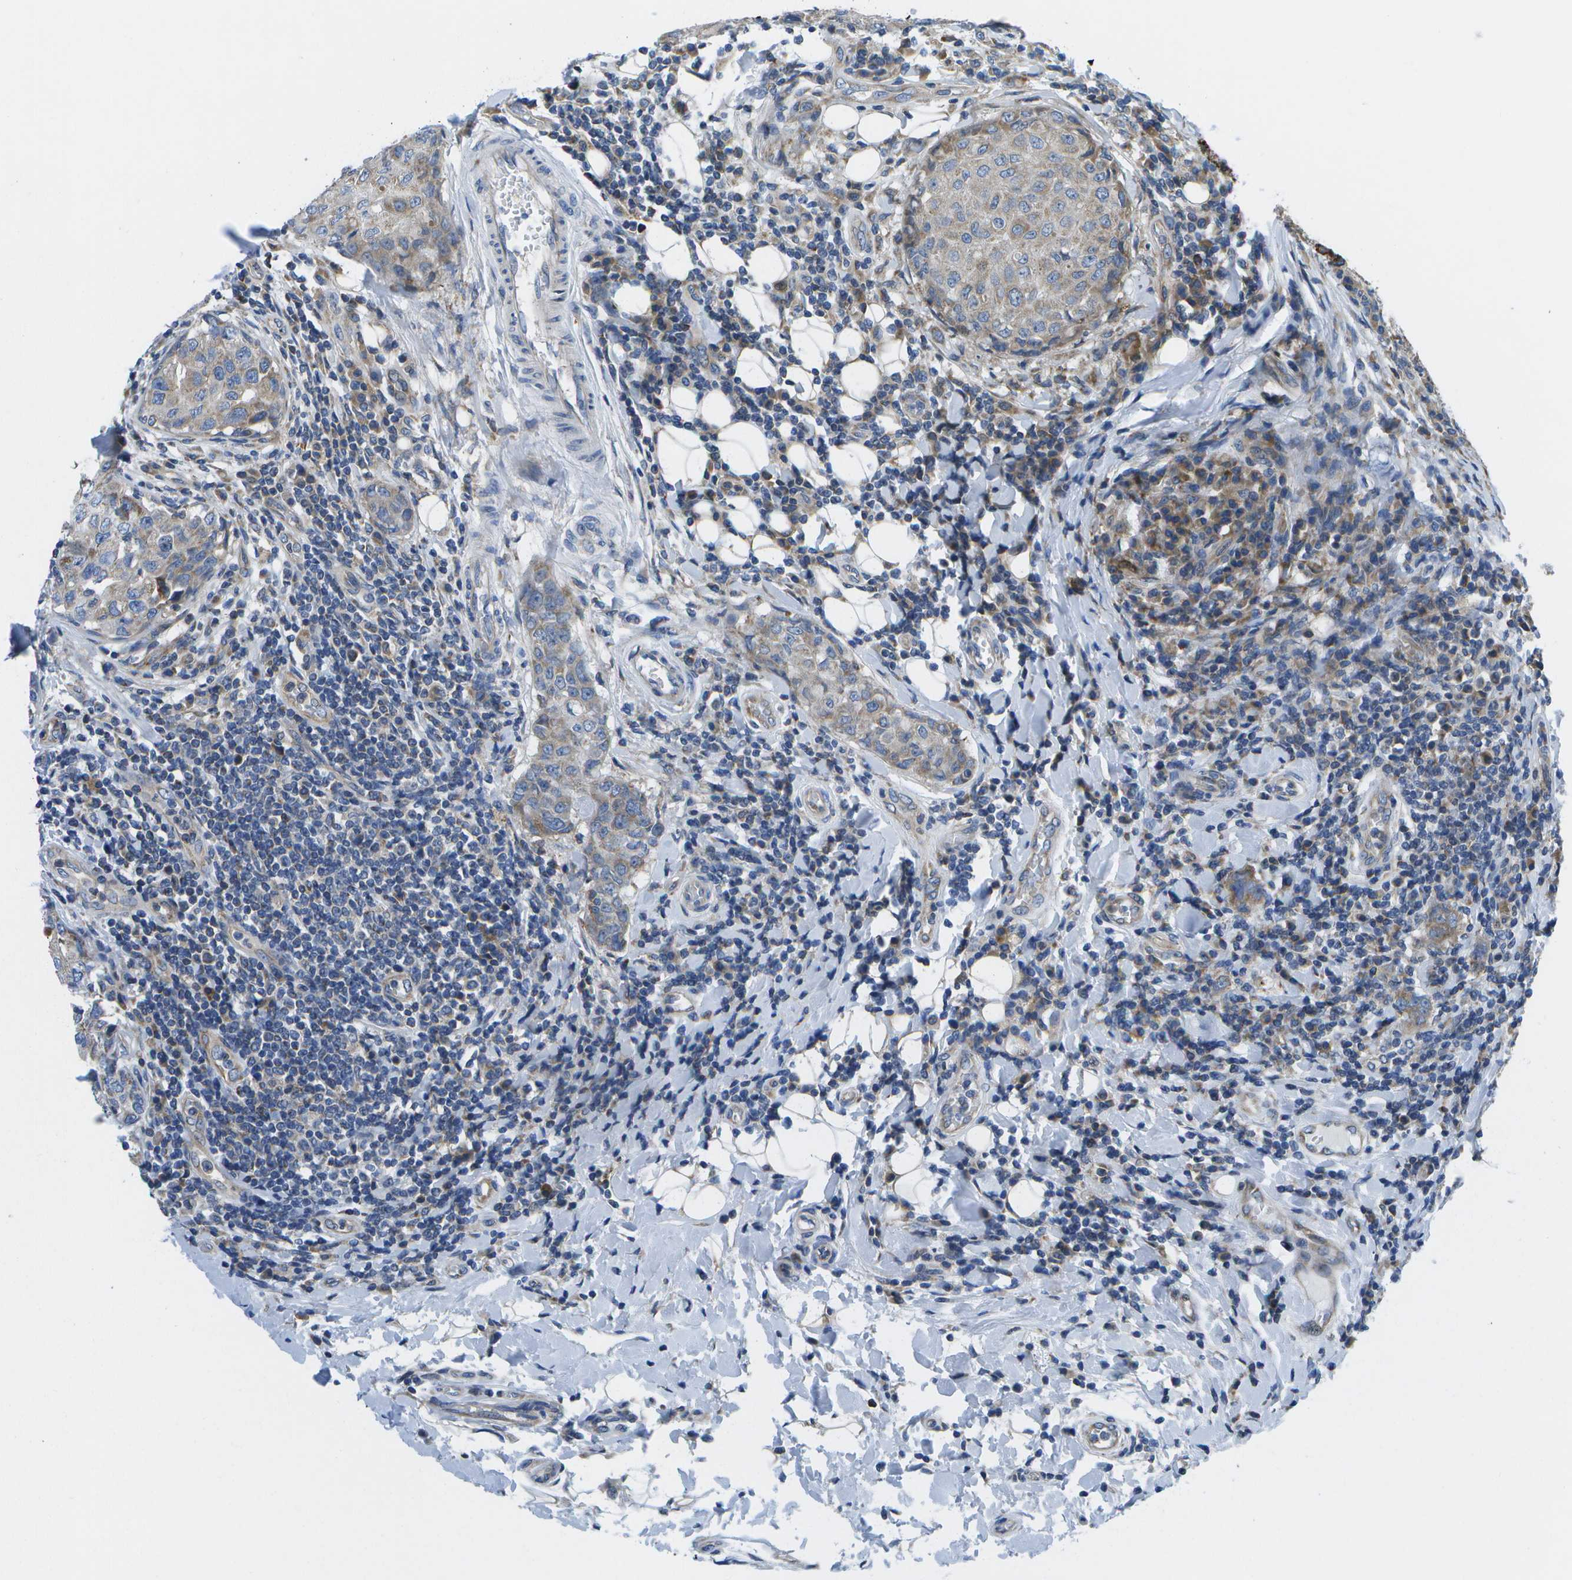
{"staining": {"intensity": "weak", "quantity": "25%-75%", "location": "cytoplasmic/membranous"}, "tissue": "breast cancer", "cell_type": "Tumor cells", "image_type": "cancer", "snomed": [{"axis": "morphology", "description": "Duct carcinoma"}, {"axis": "topography", "description": "Breast"}], "caption": "Breast intraductal carcinoma was stained to show a protein in brown. There is low levels of weak cytoplasmic/membranous expression in about 25%-75% of tumor cells.", "gene": "GDF5", "patient": {"sex": "female", "age": 27}}